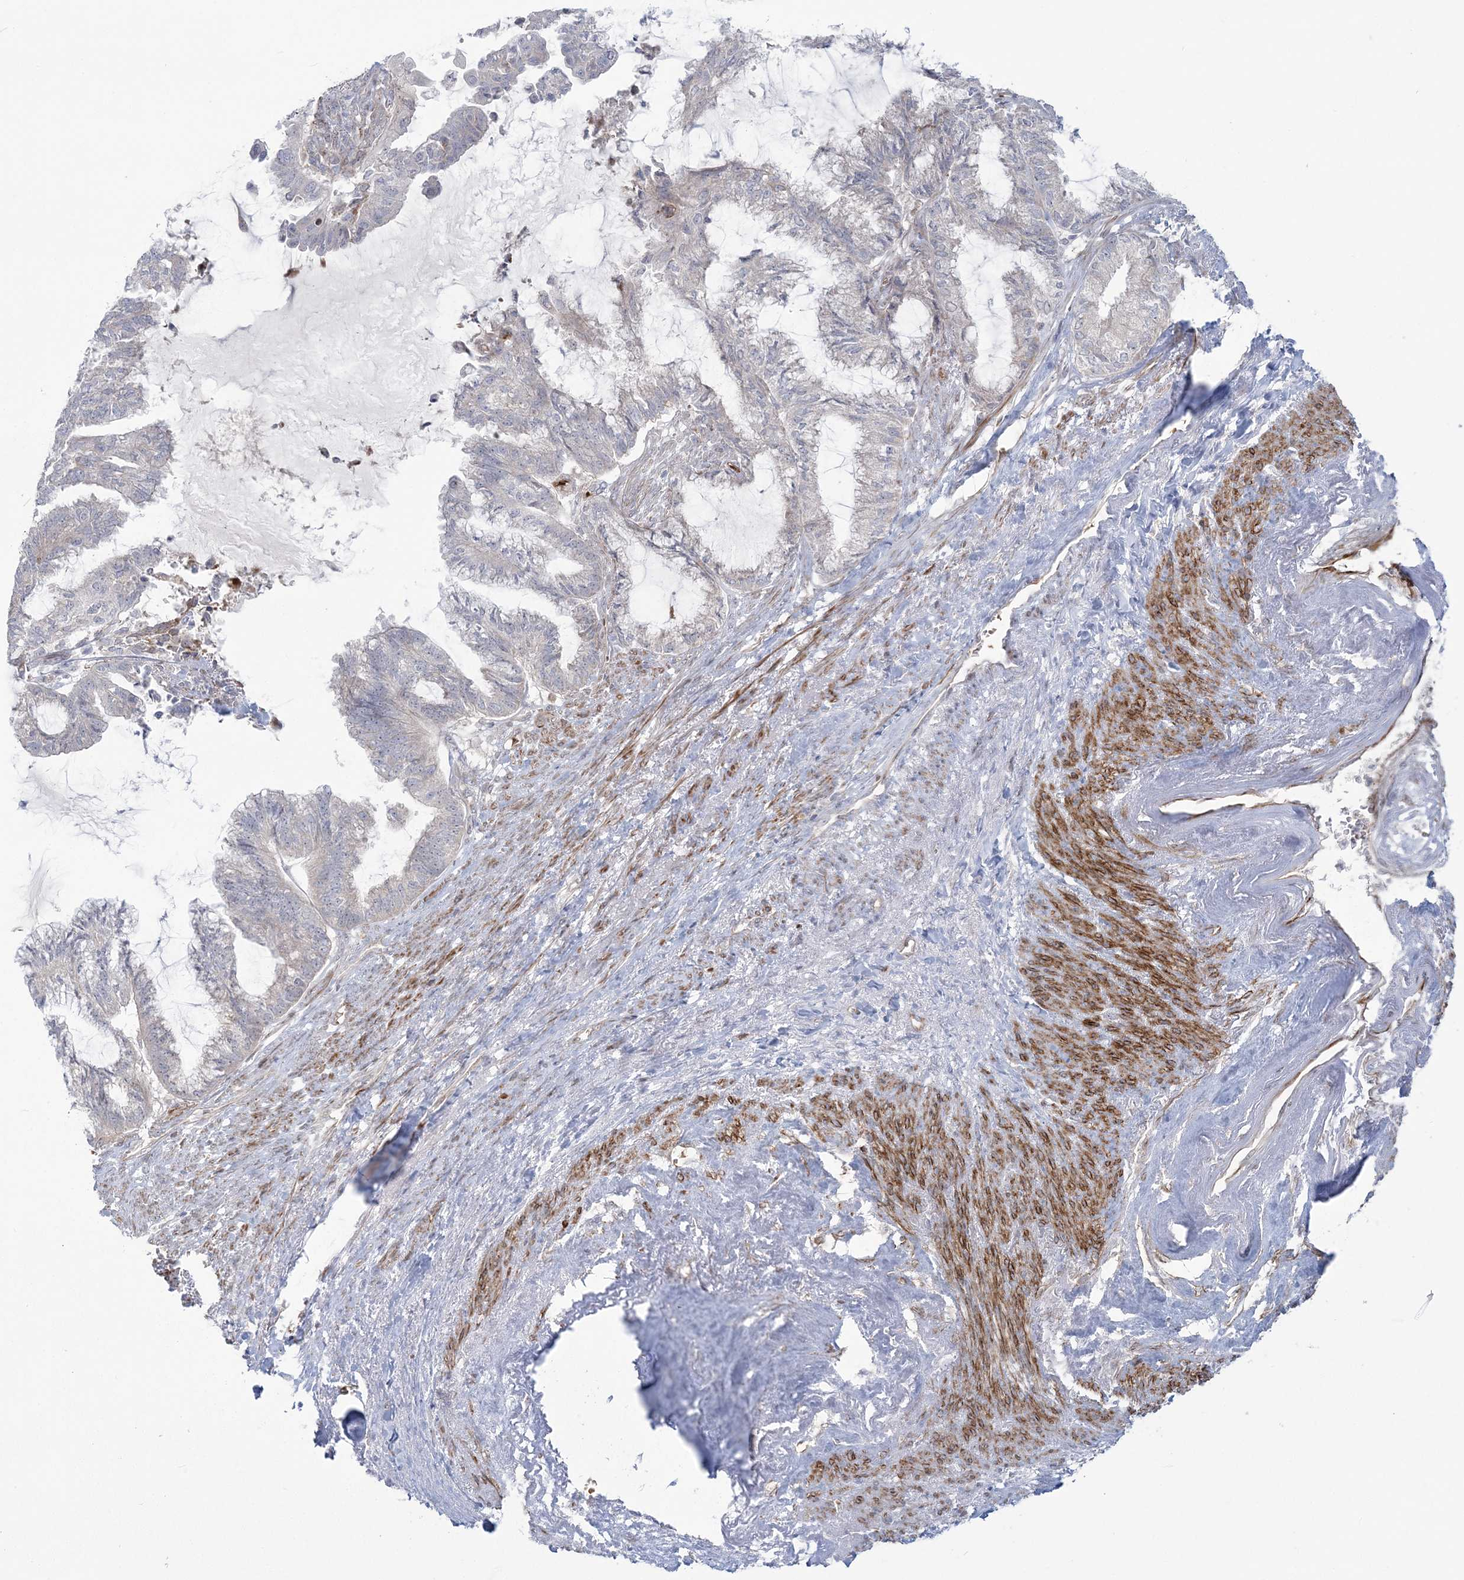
{"staining": {"intensity": "negative", "quantity": "none", "location": "none"}, "tissue": "endometrial cancer", "cell_type": "Tumor cells", "image_type": "cancer", "snomed": [{"axis": "morphology", "description": "Adenocarcinoma, NOS"}, {"axis": "topography", "description": "Endometrium"}], "caption": "Tumor cells are negative for protein expression in human endometrial cancer (adenocarcinoma). (DAB (3,3'-diaminobenzidine) immunohistochemistry with hematoxylin counter stain).", "gene": "NUDT9", "patient": {"sex": "female", "age": 86}}